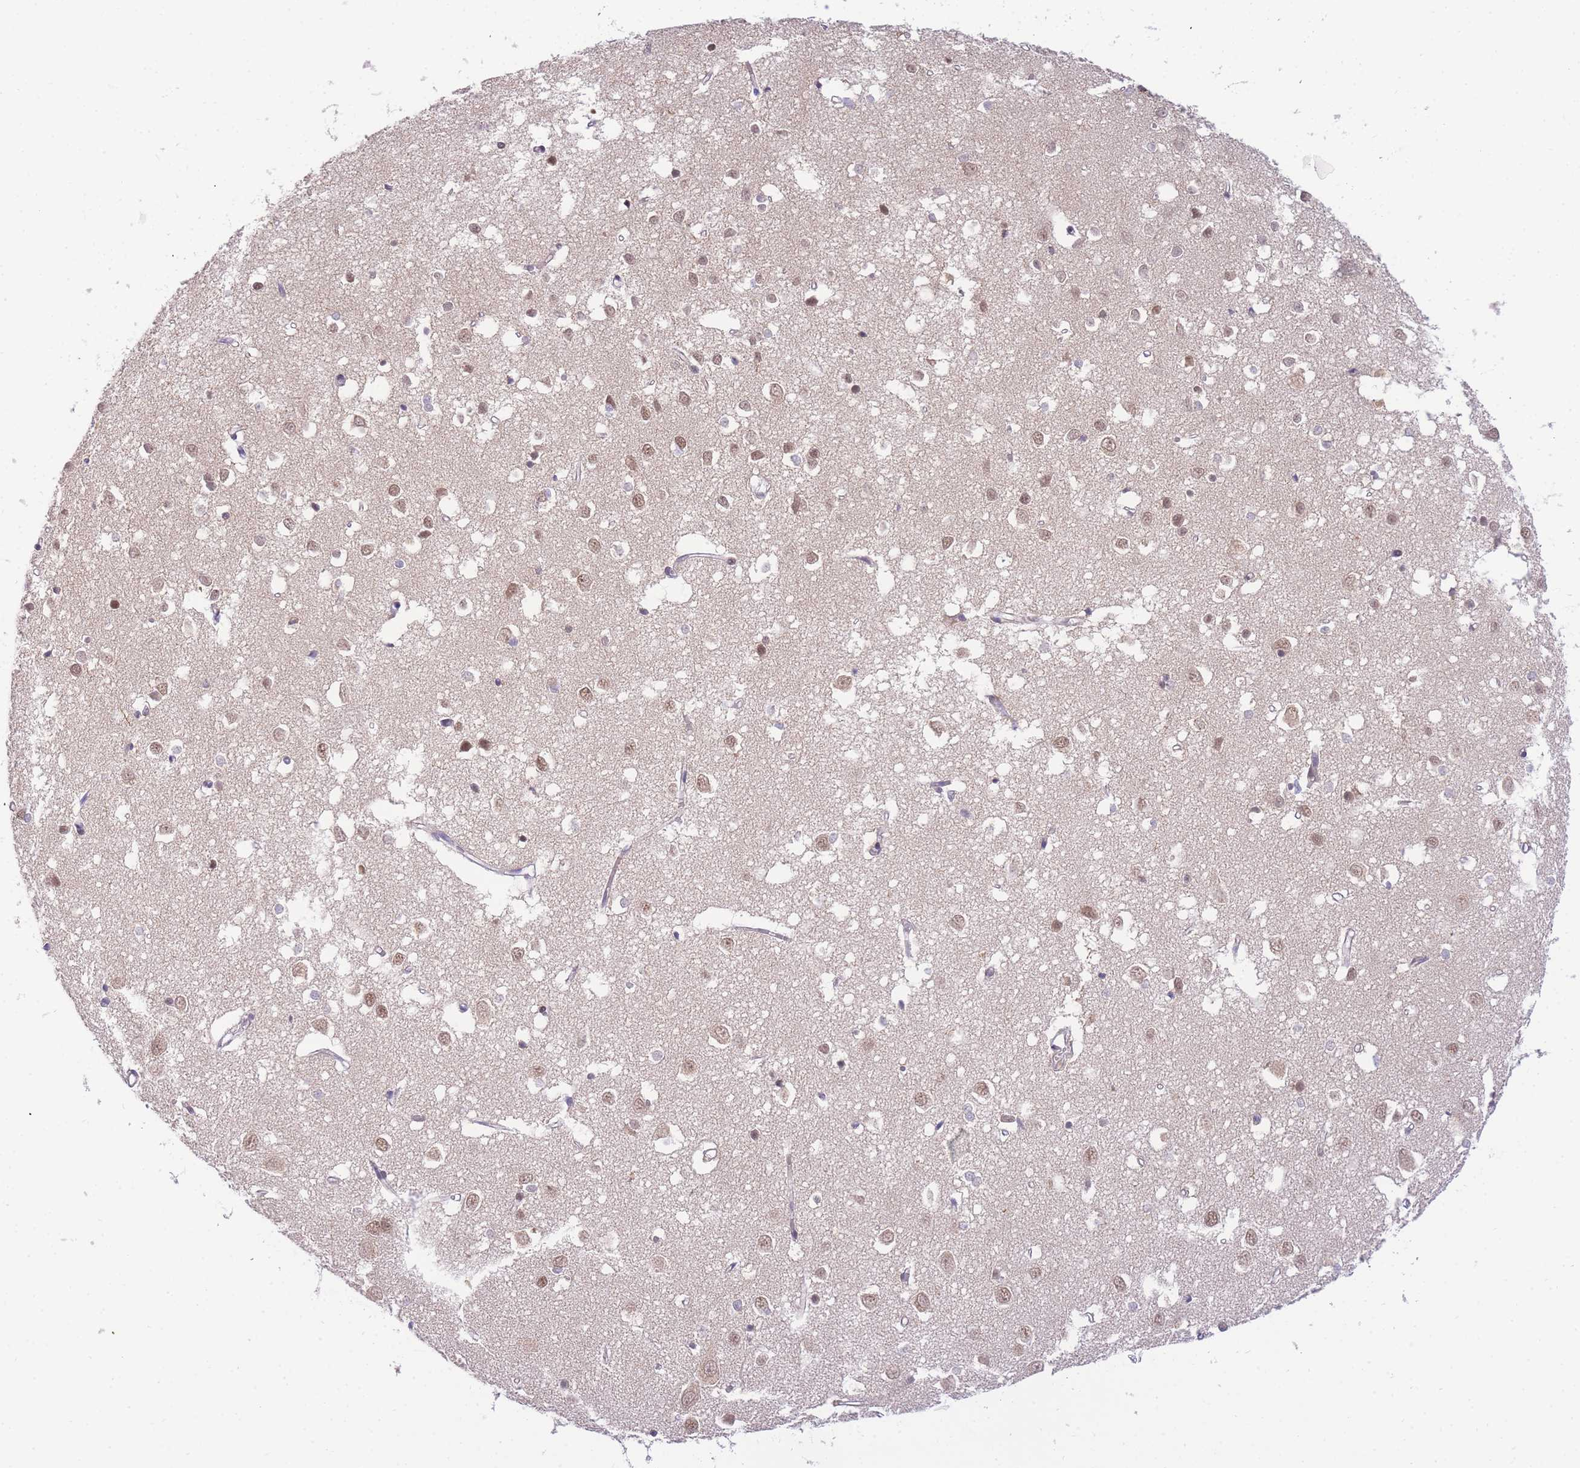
{"staining": {"intensity": "negative", "quantity": "none", "location": "none"}, "tissue": "cerebral cortex", "cell_type": "Endothelial cells", "image_type": "normal", "snomed": [{"axis": "morphology", "description": "Normal tissue, NOS"}, {"axis": "topography", "description": "Cerebral cortex"}], "caption": "IHC histopathology image of benign cerebral cortex: human cerebral cortex stained with DAB (3,3'-diaminobenzidine) demonstrates no significant protein expression in endothelial cells. Brightfield microscopy of immunohistochemistry (IHC) stained with DAB (3,3'-diaminobenzidine) (brown) and hematoxylin (blue), captured at high magnification.", "gene": "PUS10", "patient": {"sex": "female", "age": 64}}